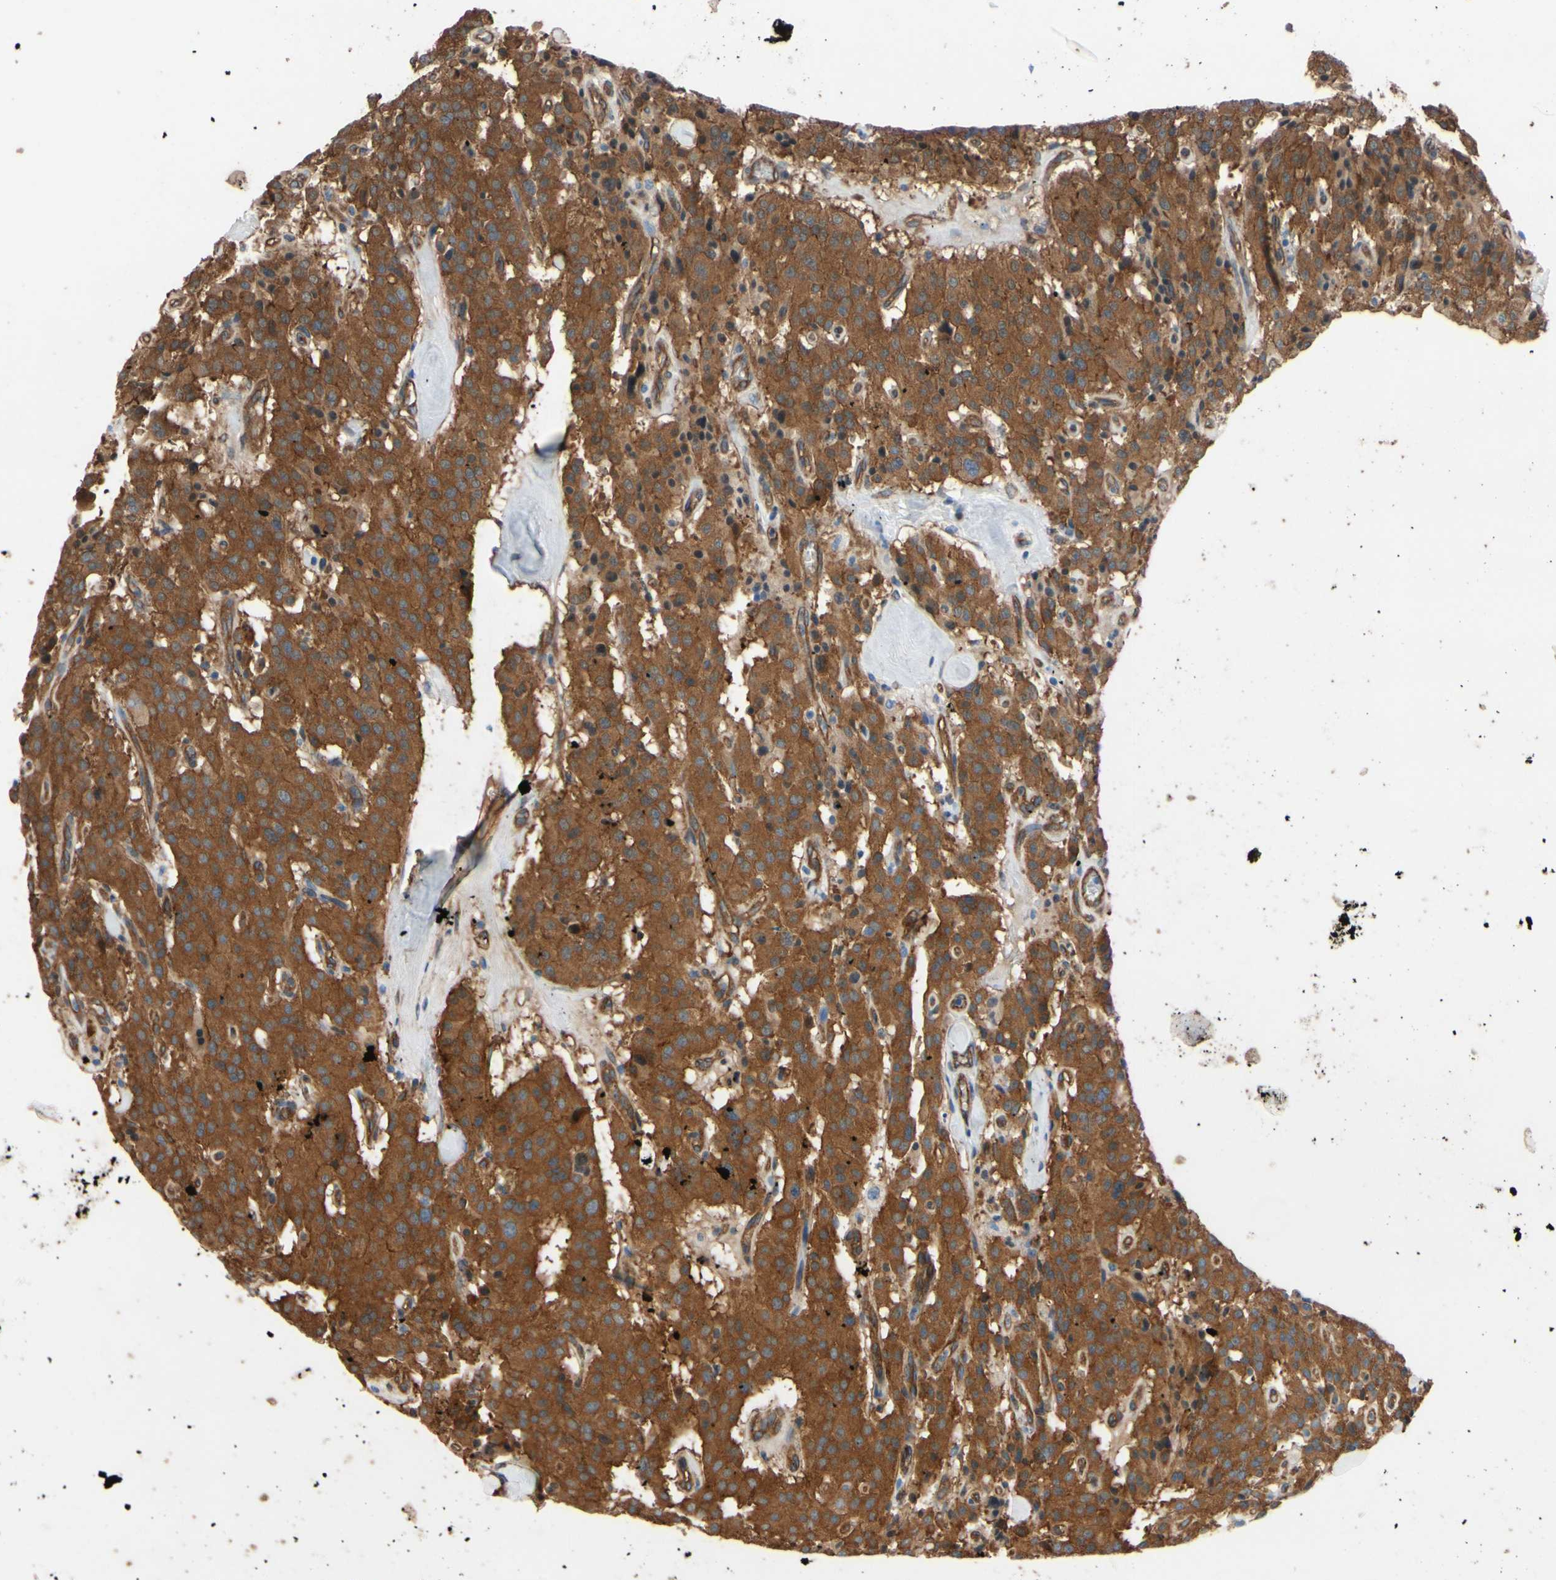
{"staining": {"intensity": "moderate", "quantity": ">75%", "location": "cytoplasmic/membranous"}, "tissue": "carcinoid", "cell_type": "Tumor cells", "image_type": "cancer", "snomed": [{"axis": "morphology", "description": "Carcinoid, malignant, NOS"}, {"axis": "topography", "description": "Lung"}], "caption": "DAB (3,3'-diaminobenzidine) immunohistochemical staining of malignant carcinoid reveals moderate cytoplasmic/membranous protein positivity in approximately >75% of tumor cells.", "gene": "CTTNBP2", "patient": {"sex": "male", "age": 30}}